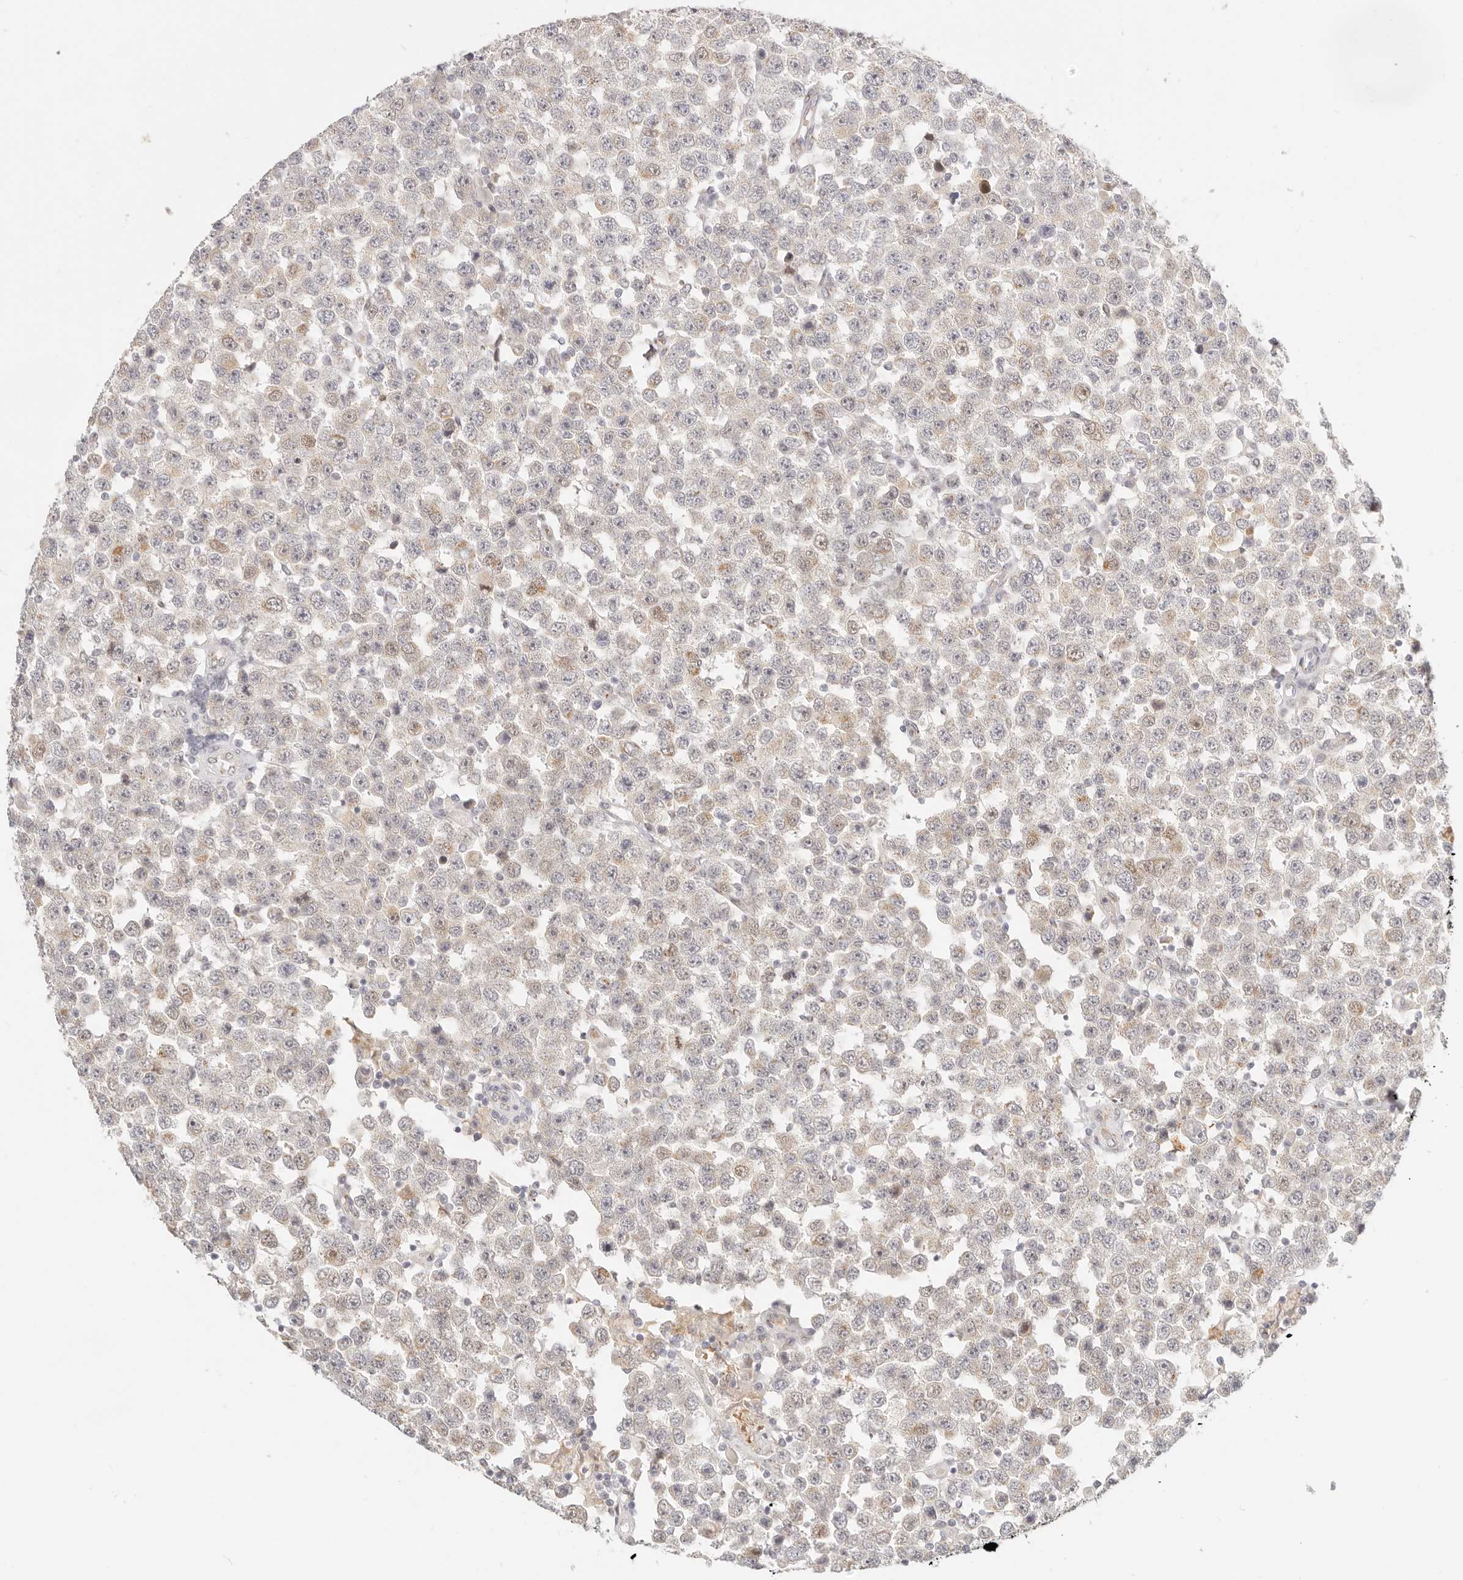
{"staining": {"intensity": "weak", "quantity": "25%-75%", "location": "cytoplasmic/membranous"}, "tissue": "testis cancer", "cell_type": "Tumor cells", "image_type": "cancer", "snomed": [{"axis": "morphology", "description": "Seminoma, NOS"}, {"axis": "topography", "description": "Testis"}], "caption": "Tumor cells demonstrate low levels of weak cytoplasmic/membranous positivity in about 25%-75% of cells in testis seminoma.", "gene": "FAM20B", "patient": {"sex": "male", "age": 28}}